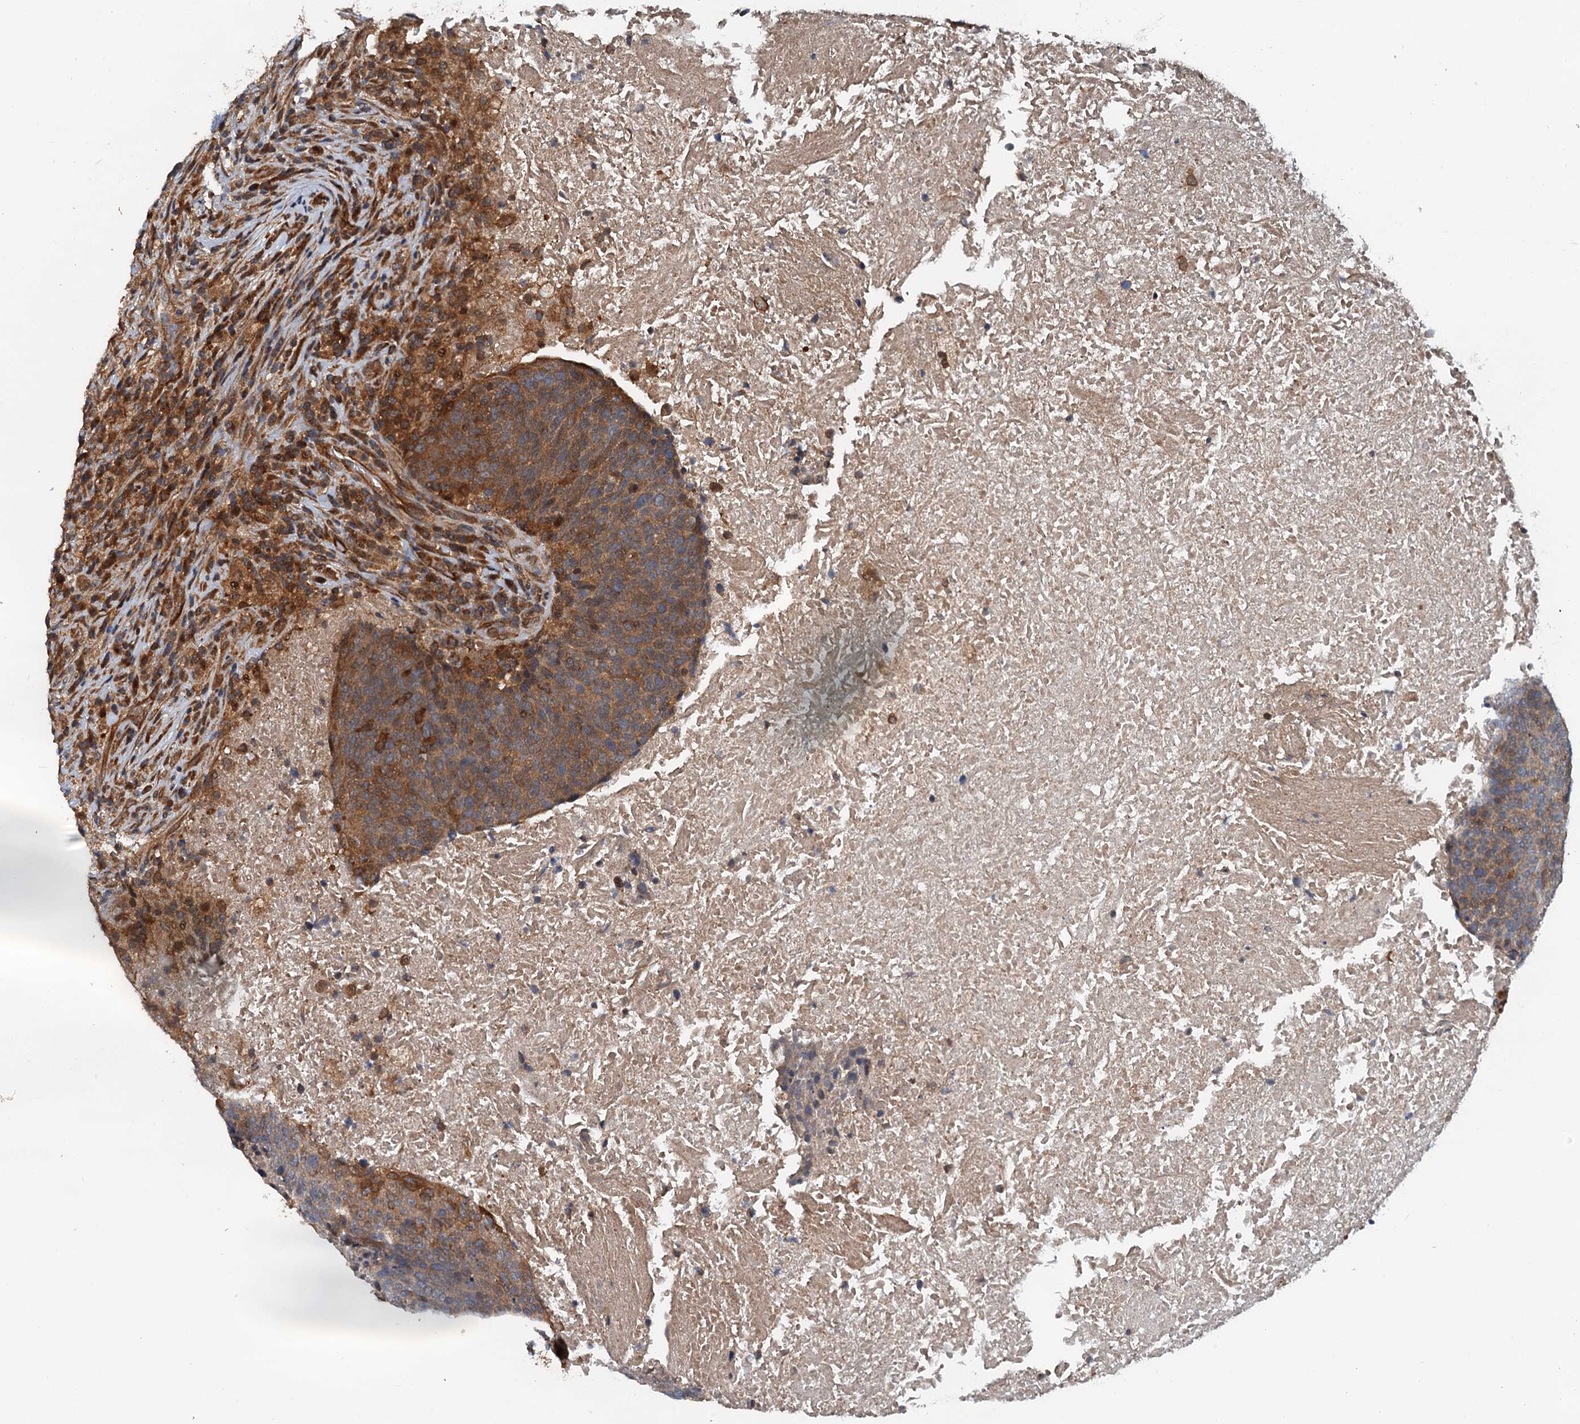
{"staining": {"intensity": "moderate", "quantity": ">75%", "location": "cytoplasmic/membranous,nuclear"}, "tissue": "head and neck cancer", "cell_type": "Tumor cells", "image_type": "cancer", "snomed": [{"axis": "morphology", "description": "Squamous cell carcinoma, NOS"}, {"axis": "morphology", "description": "Squamous cell carcinoma, metastatic, NOS"}, {"axis": "topography", "description": "Lymph node"}, {"axis": "topography", "description": "Head-Neck"}], "caption": "The image displays immunohistochemical staining of metastatic squamous cell carcinoma (head and neck). There is moderate cytoplasmic/membranous and nuclear positivity is identified in approximately >75% of tumor cells. The protein of interest is stained brown, and the nuclei are stained in blue (DAB (3,3'-diaminobenzidine) IHC with brightfield microscopy, high magnification).", "gene": "AAGAB", "patient": {"sex": "male", "age": 62}}